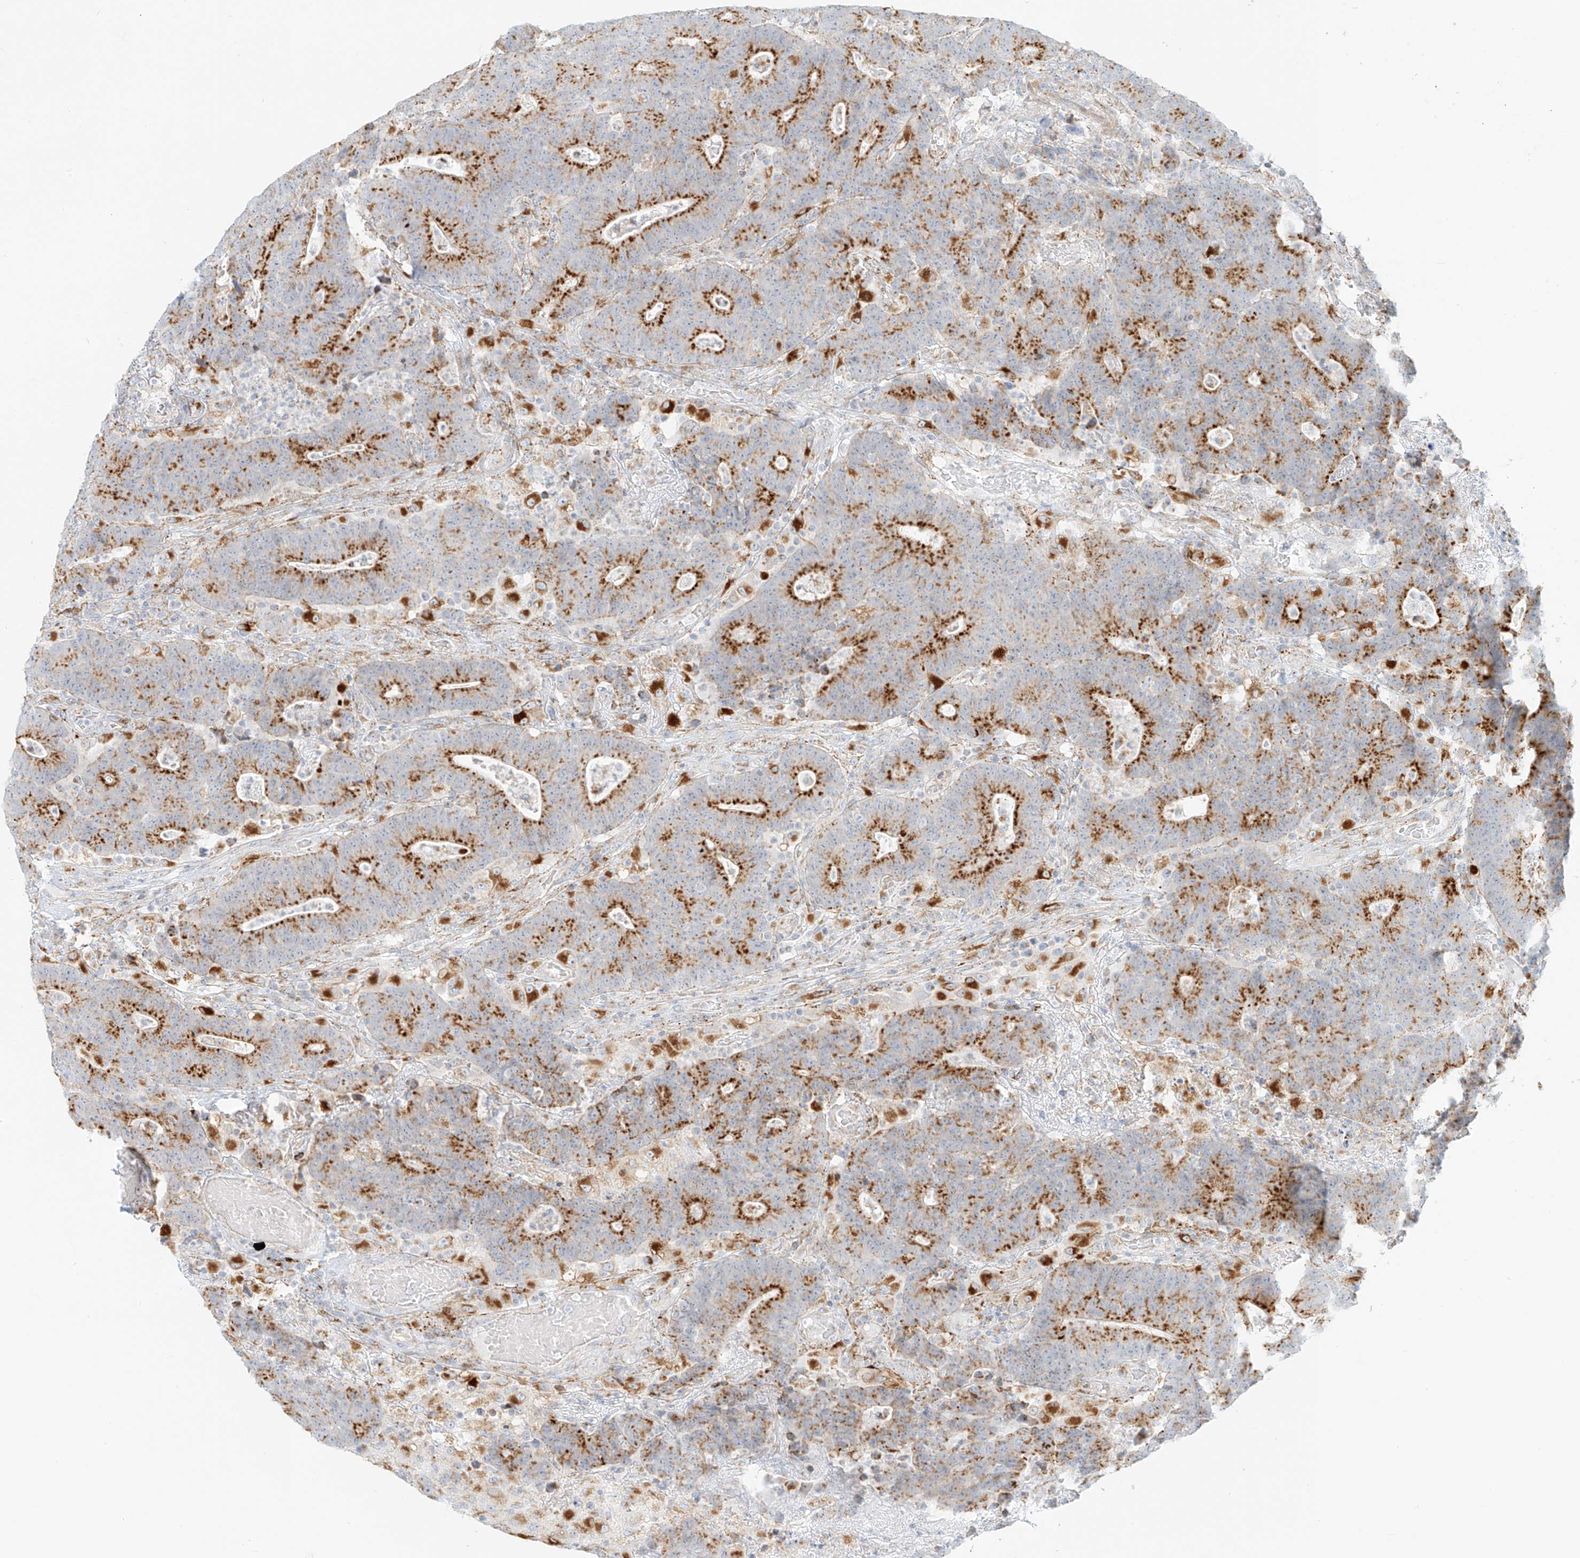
{"staining": {"intensity": "strong", "quantity": "25%-75%", "location": "cytoplasmic/membranous"}, "tissue": "colorectal cancer", "cell_type": "Tumor cells", "image_type": "cancer", "snomed": [{"axis": "morphology", "description": "Normal tissue, NOS"}, {"axis": "morphology", "description": "Adenocarcinoma, NOS"}, {"axis": "topography", "description": "Colon"}], "caption": "Tumor cells demonstrate high levels of strong cytoplasmic/membranous expression in about 25%-75% of cells in colorectal cancer. The protein of interest is stained brown, and the nuclei are stained in blue (DAB (3,3'-diaminobenzidine) IHC with brightfield microscopy, high magnification).", "gene": "SLC35F6", "patient": {"sex": "female", "age": 75}}